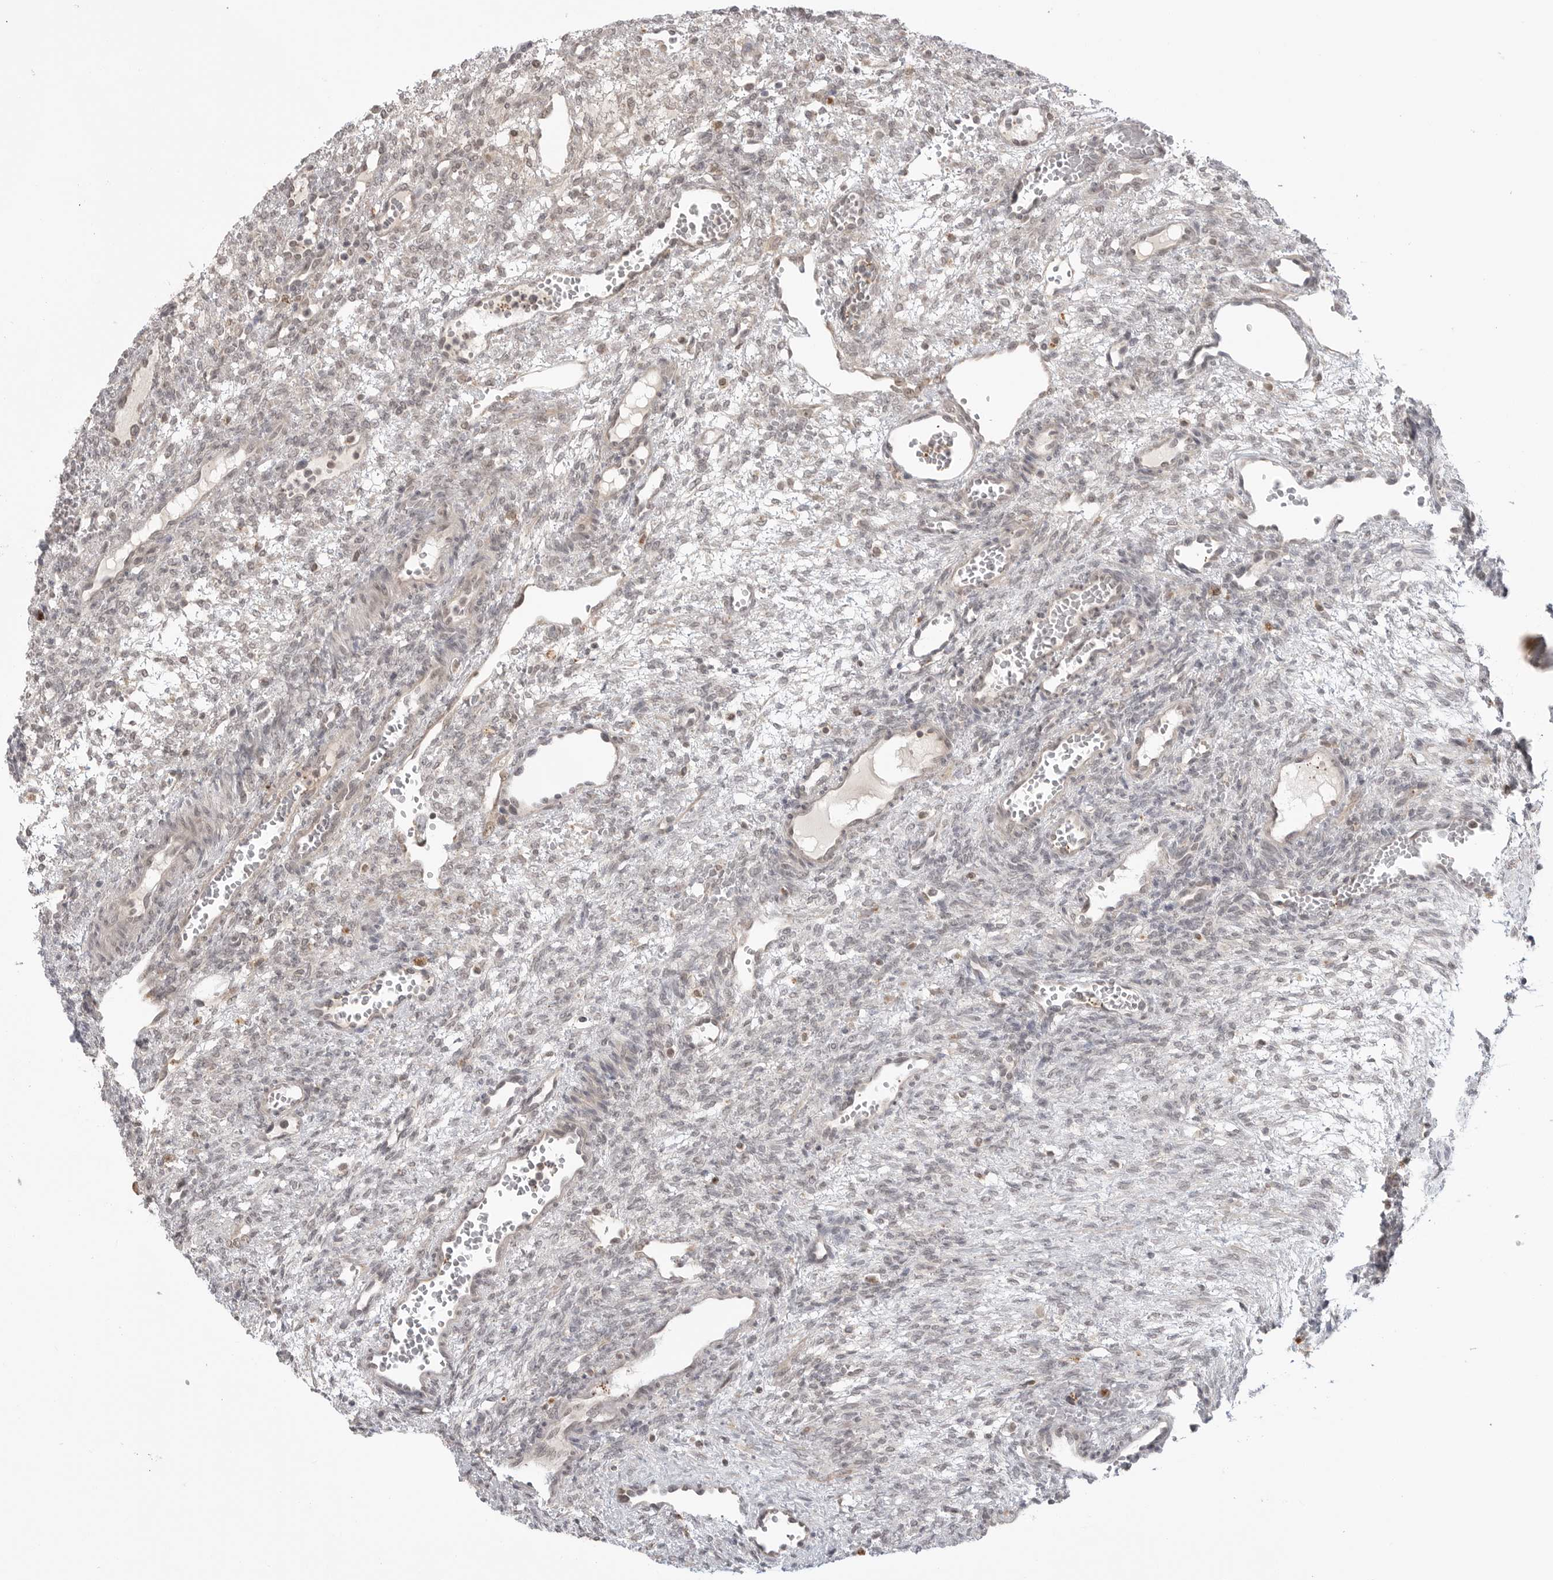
{"staining": {"intensity": "negative", "quantity": "none", "location": "none"}, "tissue": "ovary", "cell_type": "Ovarian stroma cells", "image_type": "normal", "snomed": [{"axis": "morphology", "description": "Normal tissue, NOS"}, {"axis": "topography", "description": "Ovary"}], "caption": "Histopathology image shows no significant protein positivity in ovarian stroma cells of benign ovary.", "gene": "KALRN", "patient": {"sex": "female", "age": 34}}